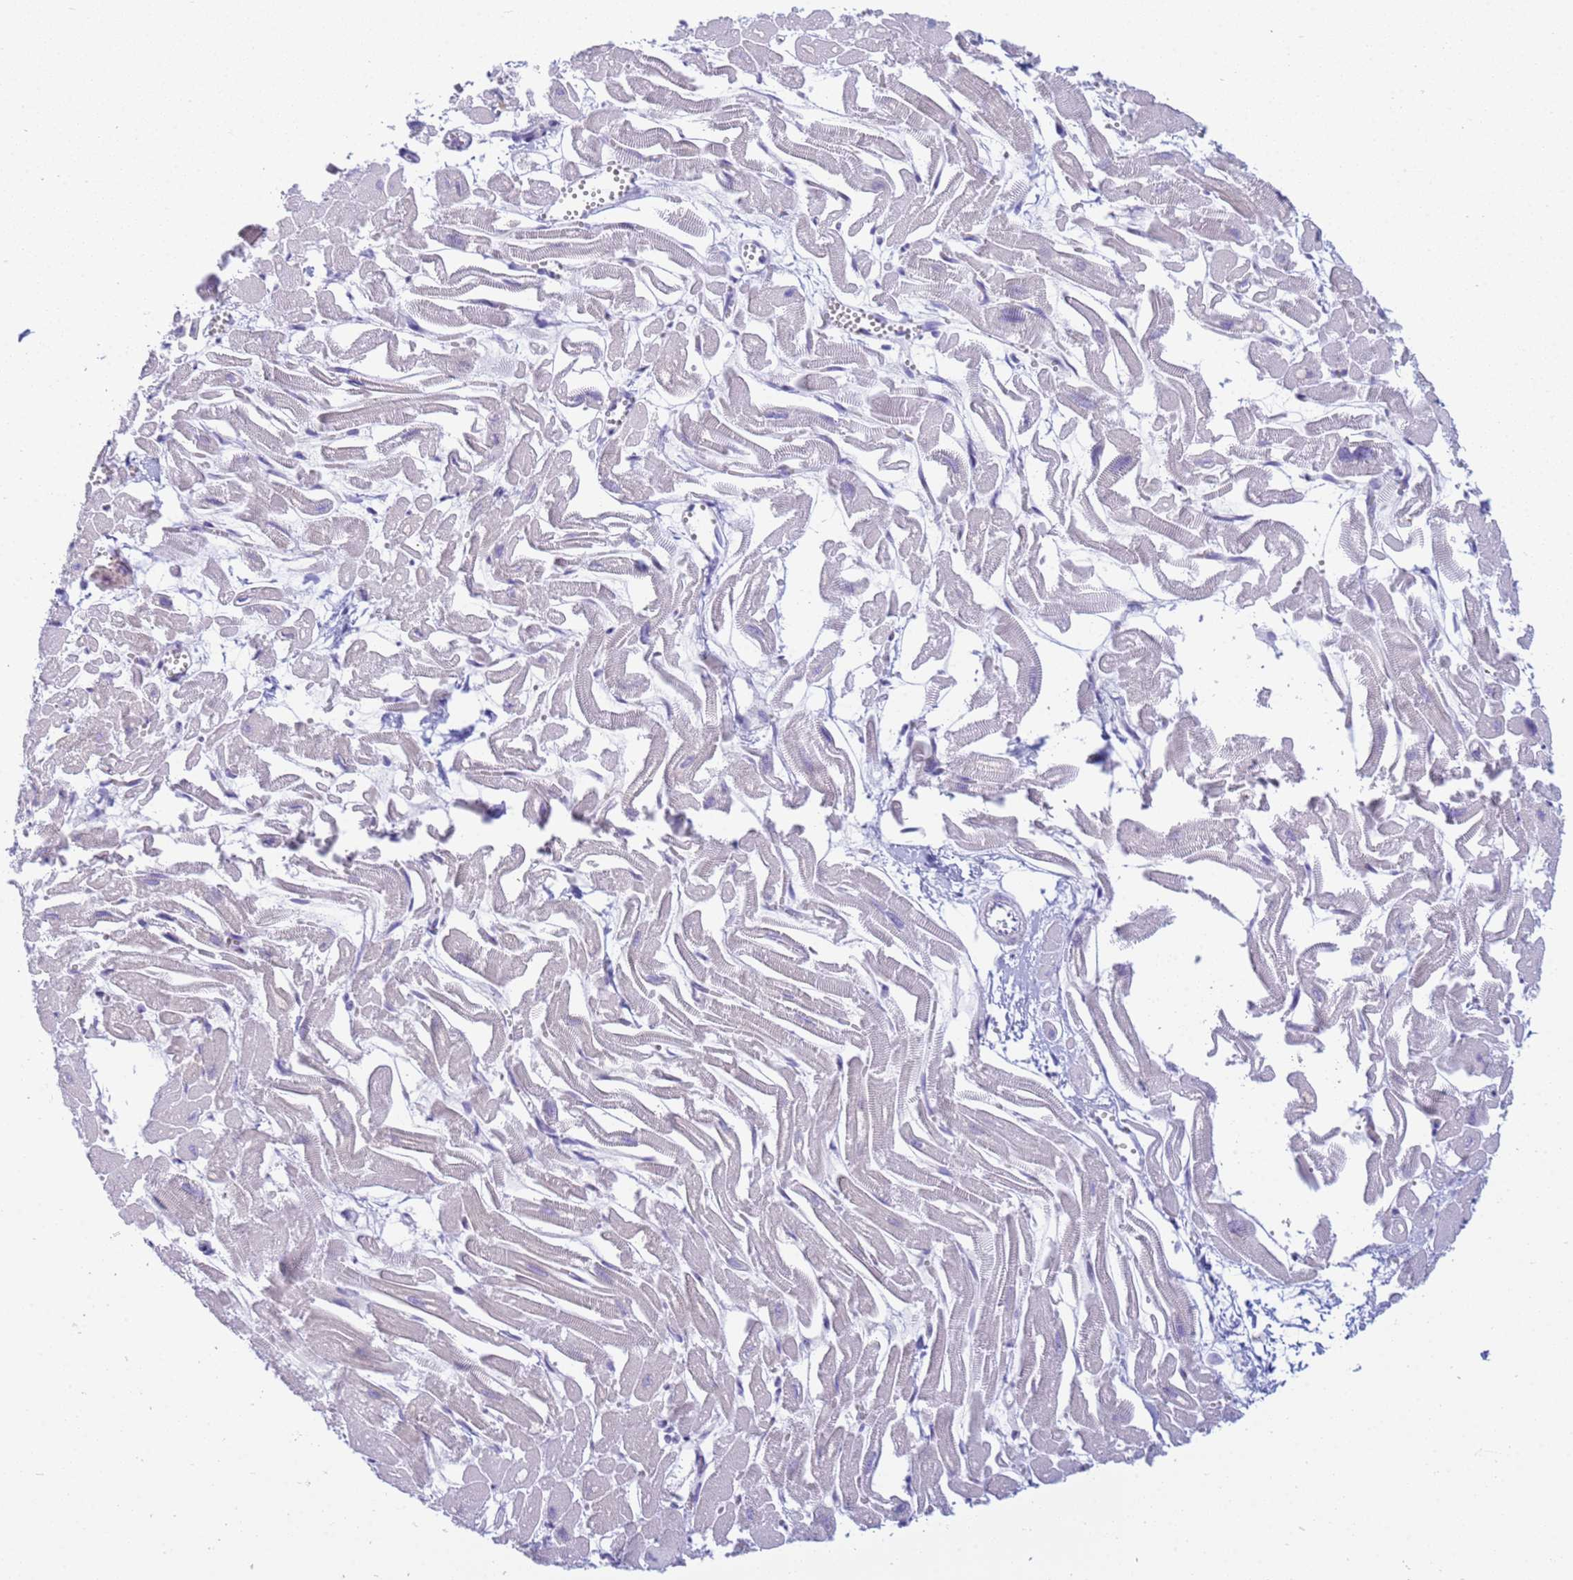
{"staining": {"intensity": "negative", "quantity": "none", "location": "none"}, "tissue": "heart muscle", "cell_type": "Cardiomyocytes", "image_type": "normal", "snomed": [{"axis": "morphology", "description": "Normal tissue, NOS"}, {"axis": "topography", "description": "Heart"}], "caption": "Immunohistochemical staining of unremarkable heart muscle displays no significant staining in cardiomyocytes.", "gene": "SNX20", "patient": {"sex": "male", "age": 54}}